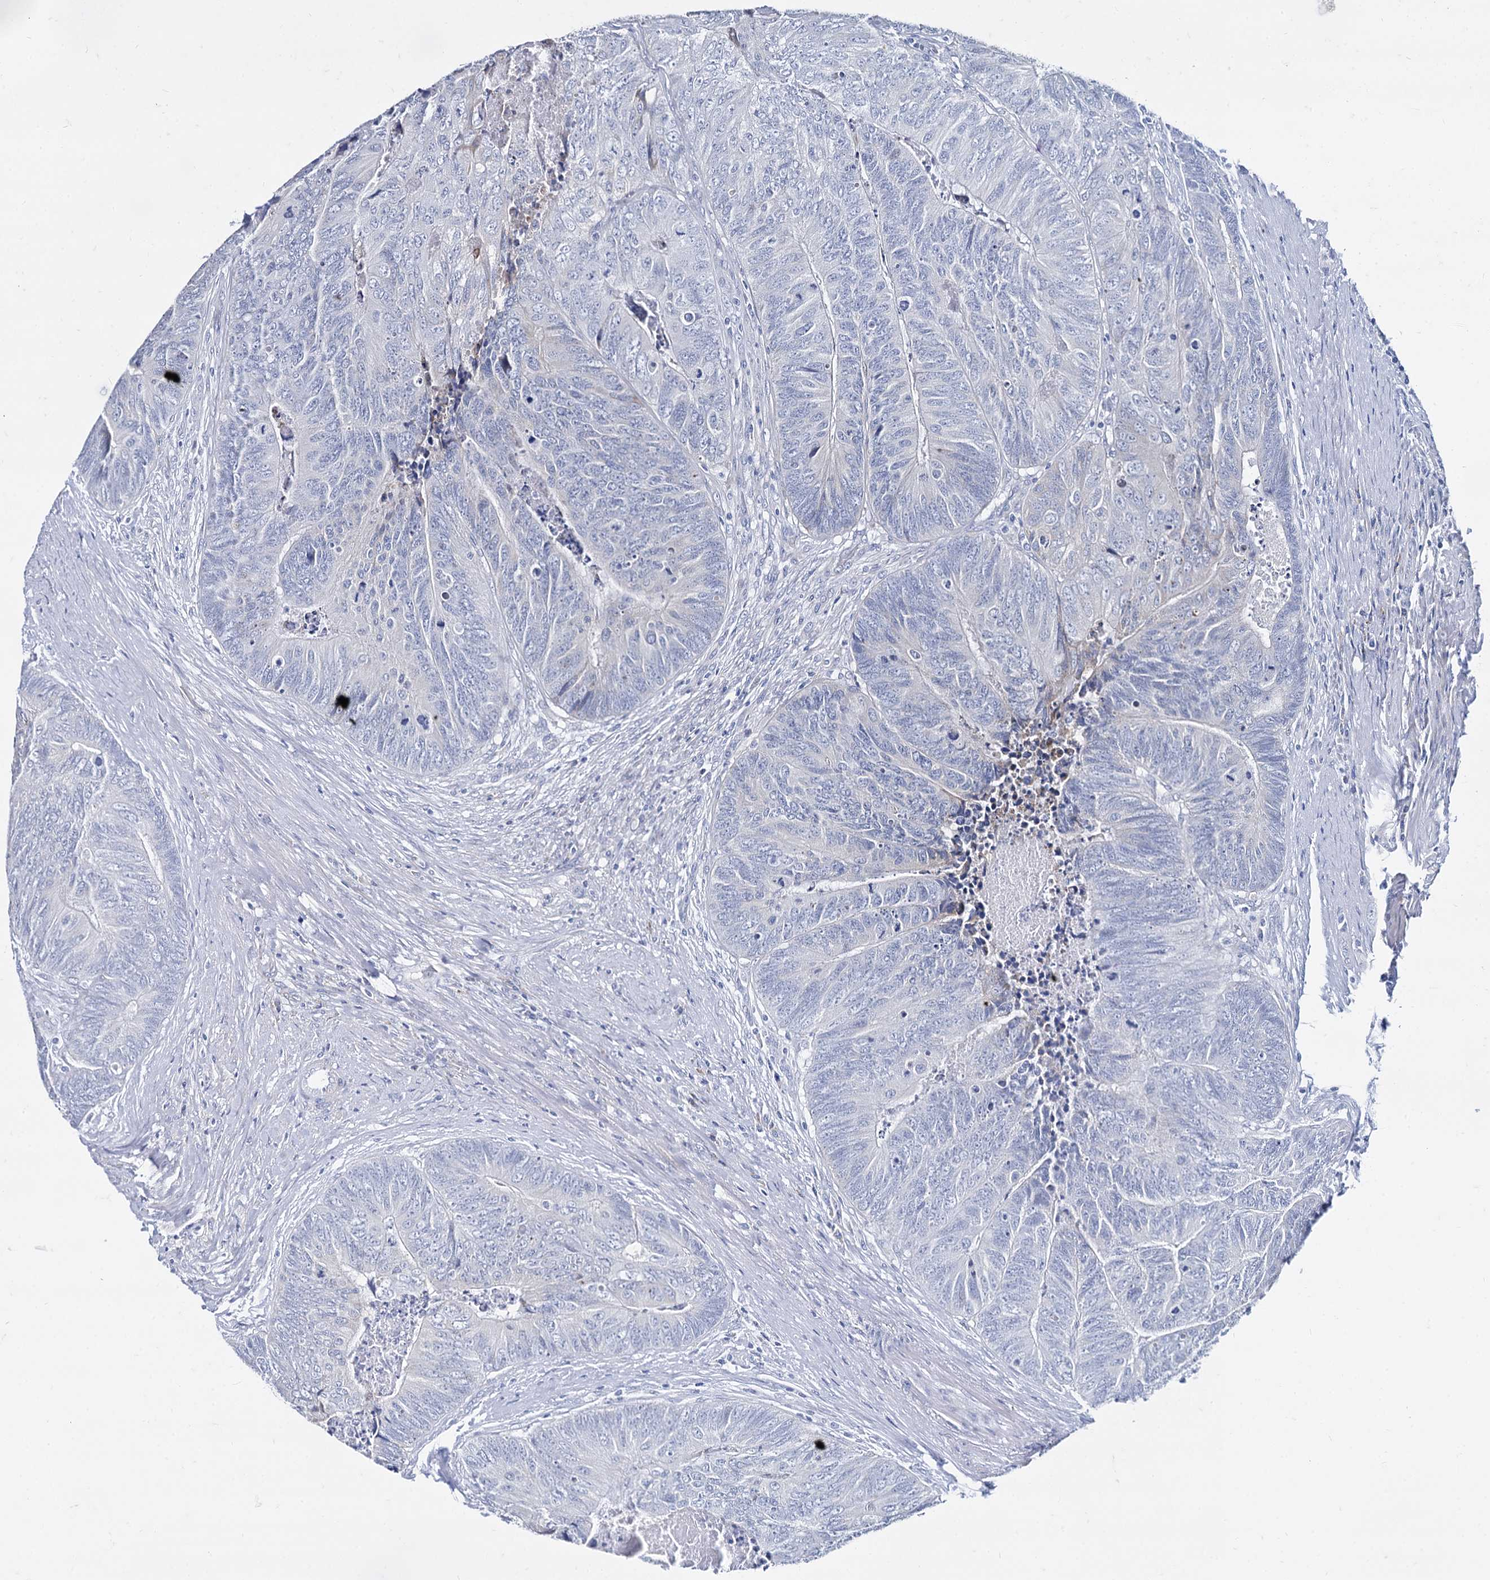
{"staining": {"intensity": "weak", "quantity": "<25%", "location": "cytoplasmic/membranous"}, "tissue": "colorectal cancer", "cell_type": "Tumor cells", "image_type": "cancer", "snomed": [{"axis": "morphology", "description": "Adenocarcinoma, NOS"}, {"axis": "topography", "description": "Colon"}], "caption": "IHC of human colorectal adenocarcinoma displays no staining in tumor cells. (DAB immunohistochemistry (IHC) visualized using brightfield microscopy, high magnification).", "gene": "FOXR2", "patient": {"sex": "female", "age": 67}}